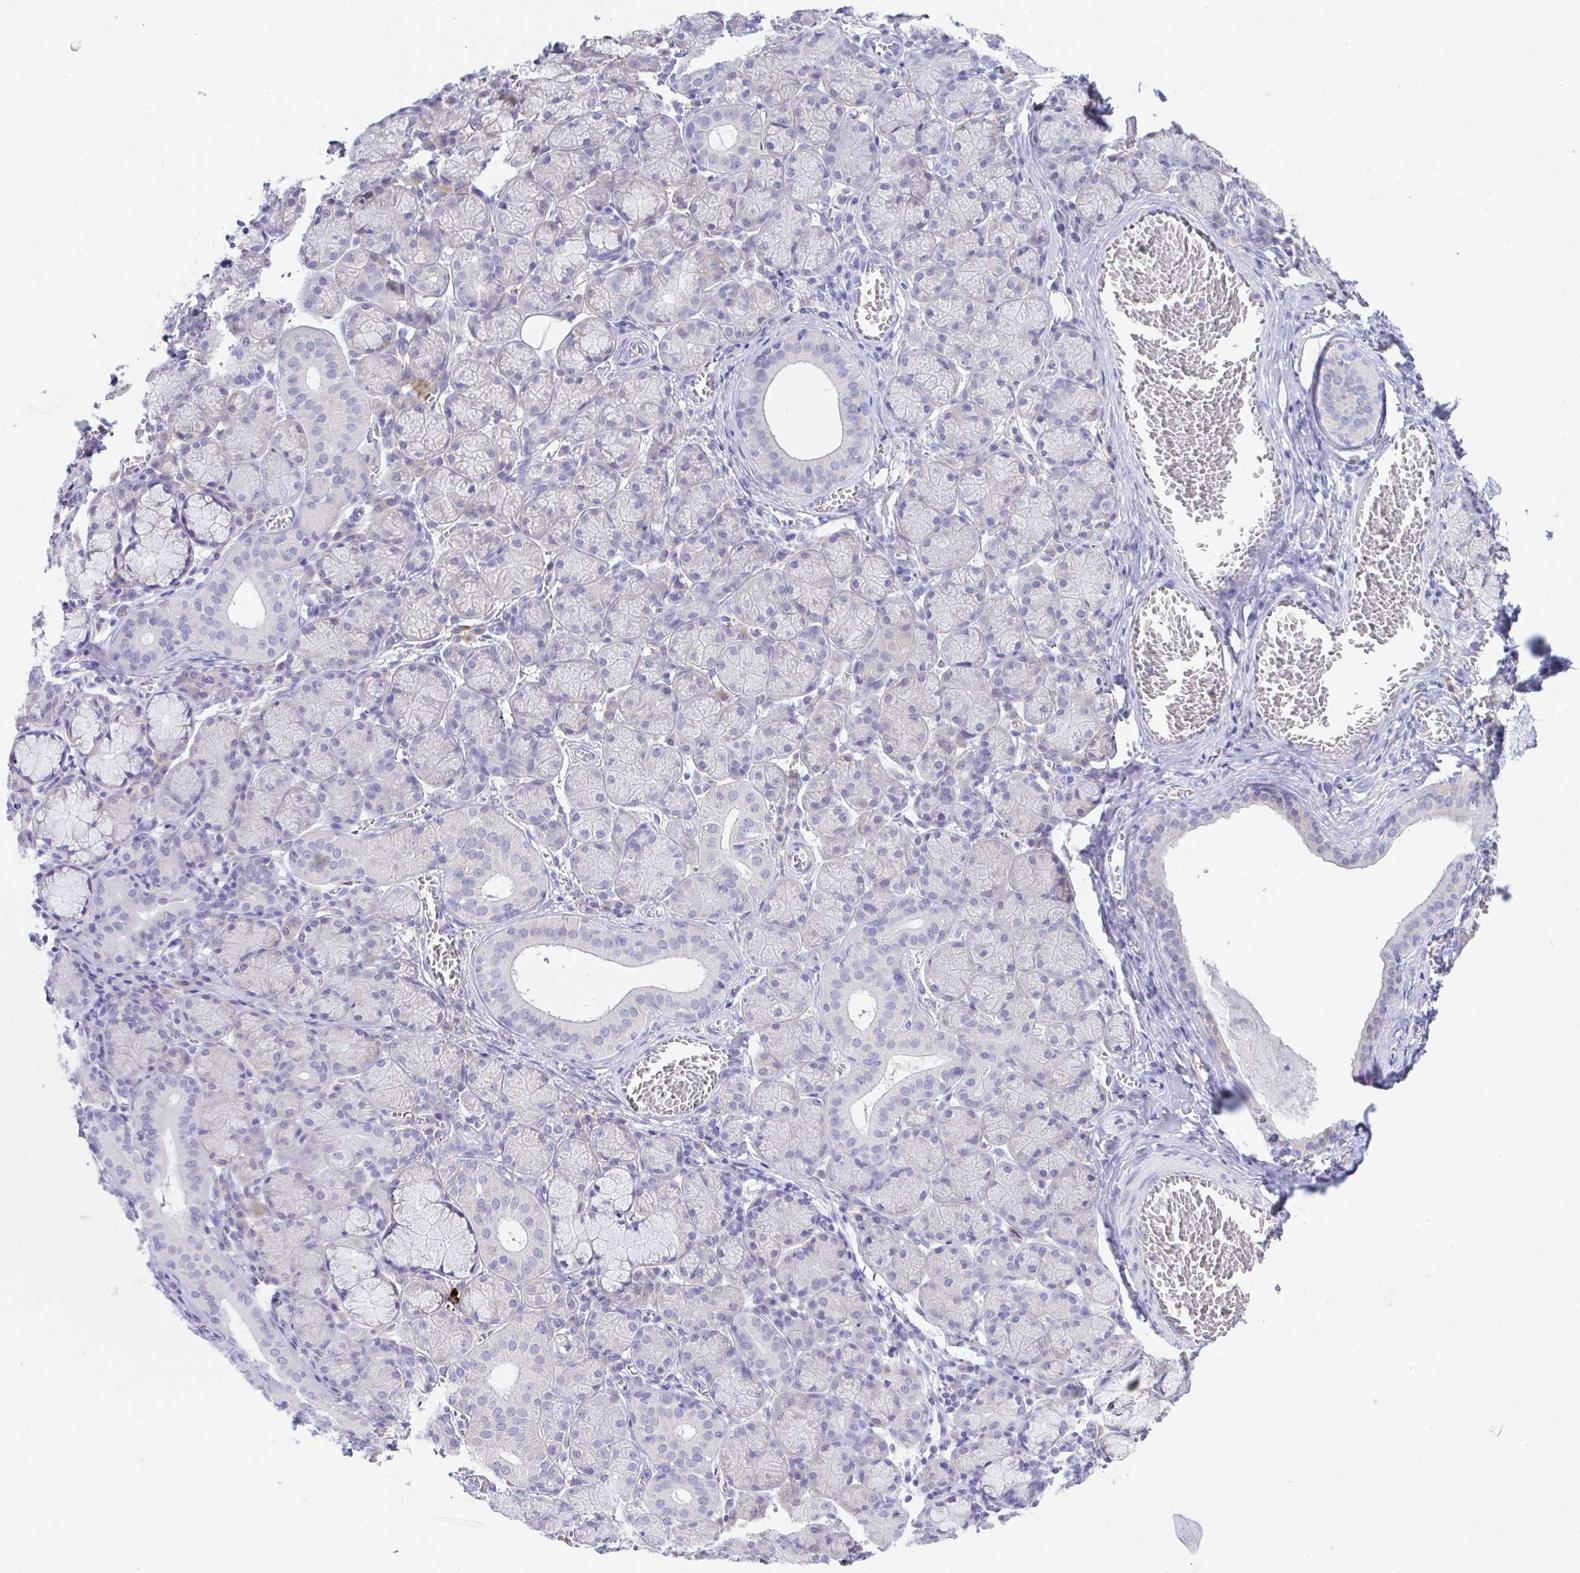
{"staining": {"intensity": "negative", "quantity": "none", "location": "none"}, "tissue": "salivary gland", "cell_type": "Glandular cells", "image_type": "normal", "snomed": [{"axis": "morphology", "description": "Normal tissue, NOS"}, {"axis": "topography", "description": "Salivary gland"}], "caption": "Histopathology image shows no significant protein positivity in glandular cells of benign salivary gland. The staining is performed using DAB (3,3'-diaminobenzidine) brown chromogen with nuclei counter-stained in using hematoxylin.", "gene": "HOXB4", "patient": {"sex": "female", "age": 24}}